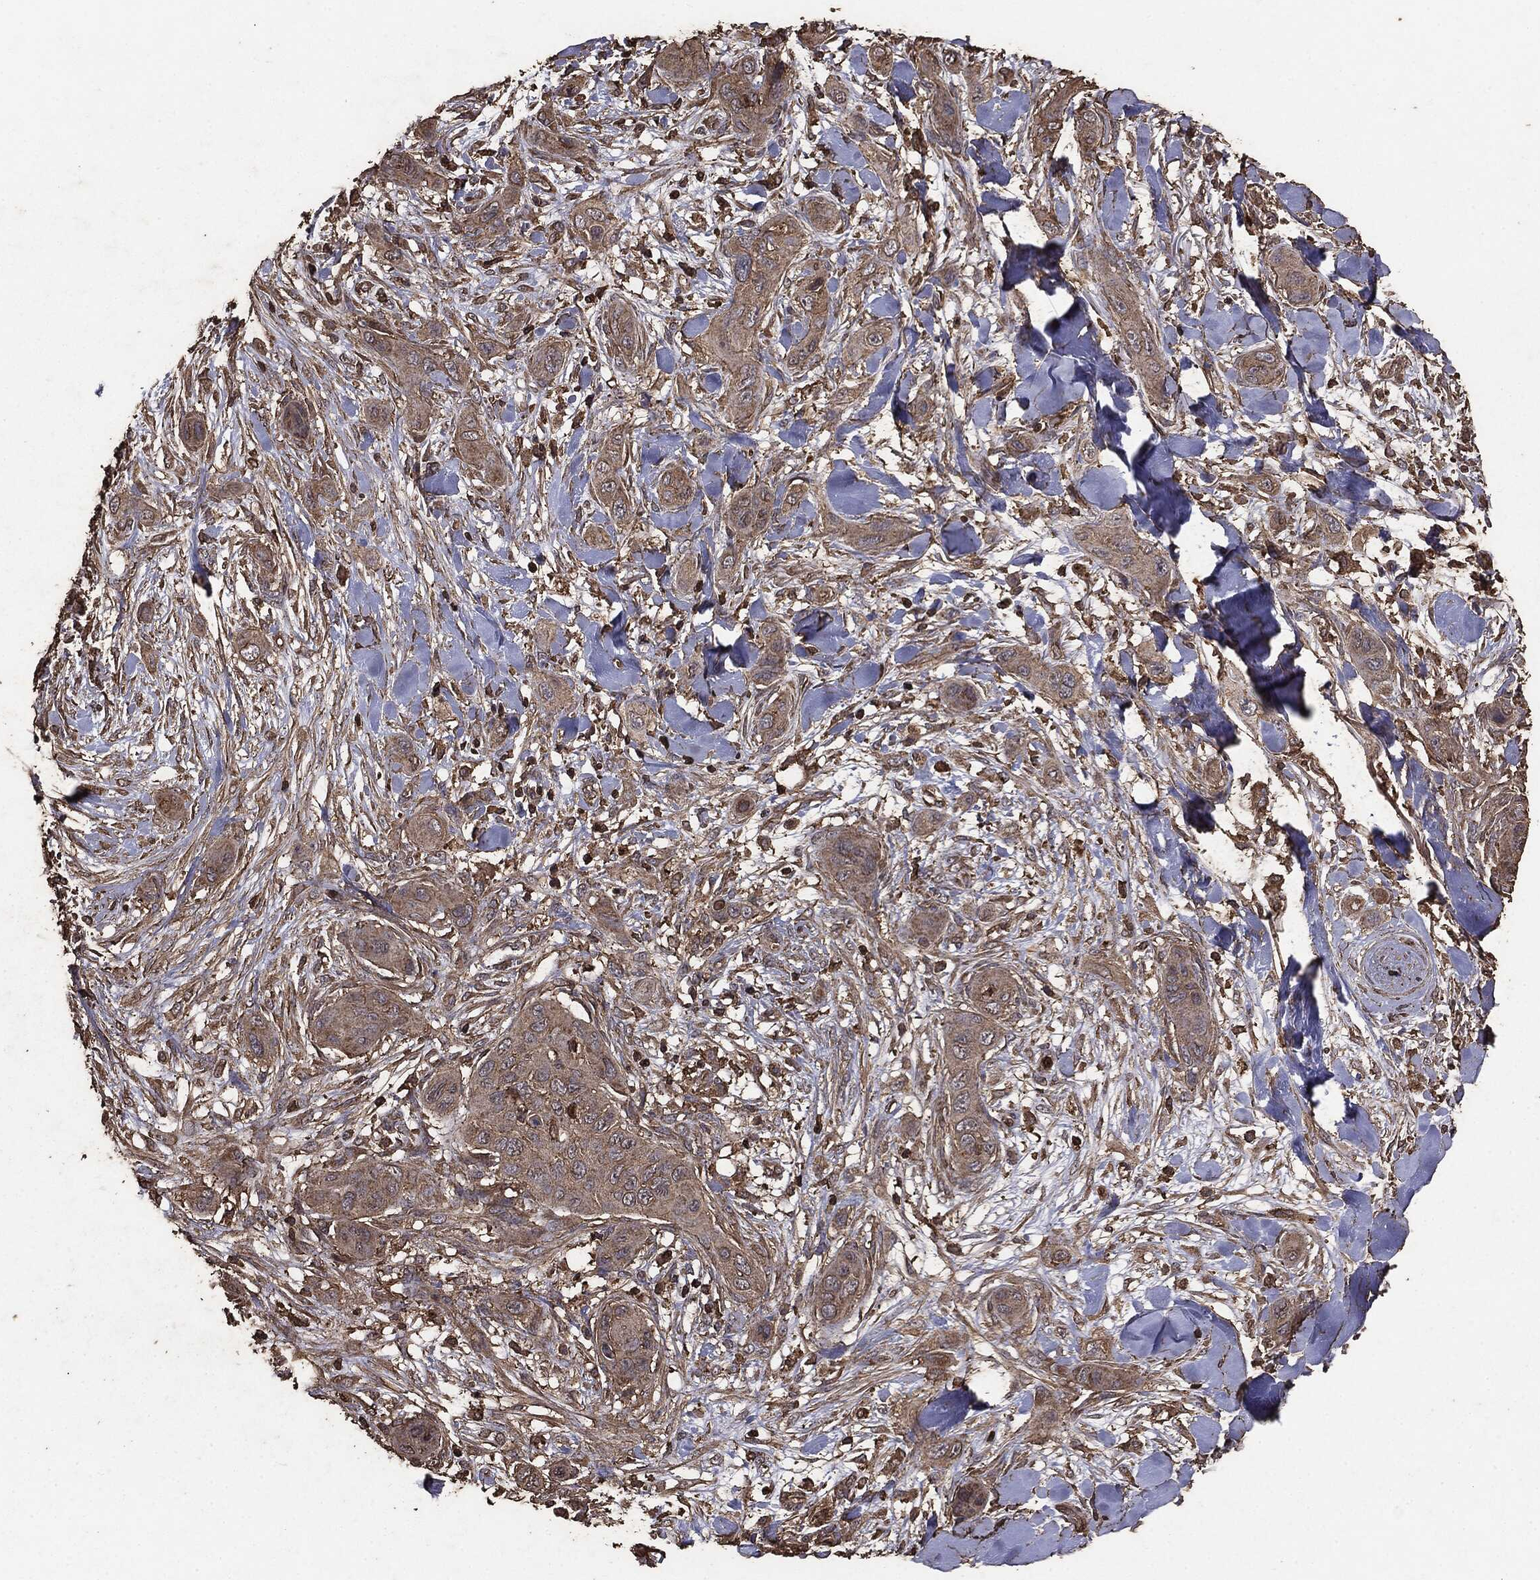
{"staining": {"intensity": "weak", "quantity": ">75%", "location": "cytoplasmic/membranous"}, "tissue": "skin cancer", "cell_type": "Tumor cells", "image_type": "cancer", "snomed": [{"axis": "morphology", "description": "Squamous cell carcinoma, NOS"}, {"axis": "topography", "description": "Skin"}], "caption": "An IHC histopathology image of tumor tissue is shown. Protein staining in brown highlights weak cytoplasmic/membranous positivity in skin cancer (squamous cell carcinoma) within tumor cells. (IHC, brightfield microscopy, high magnification).", "gene": "MTOR", "patient": {"sex": "male", "age": 78}}